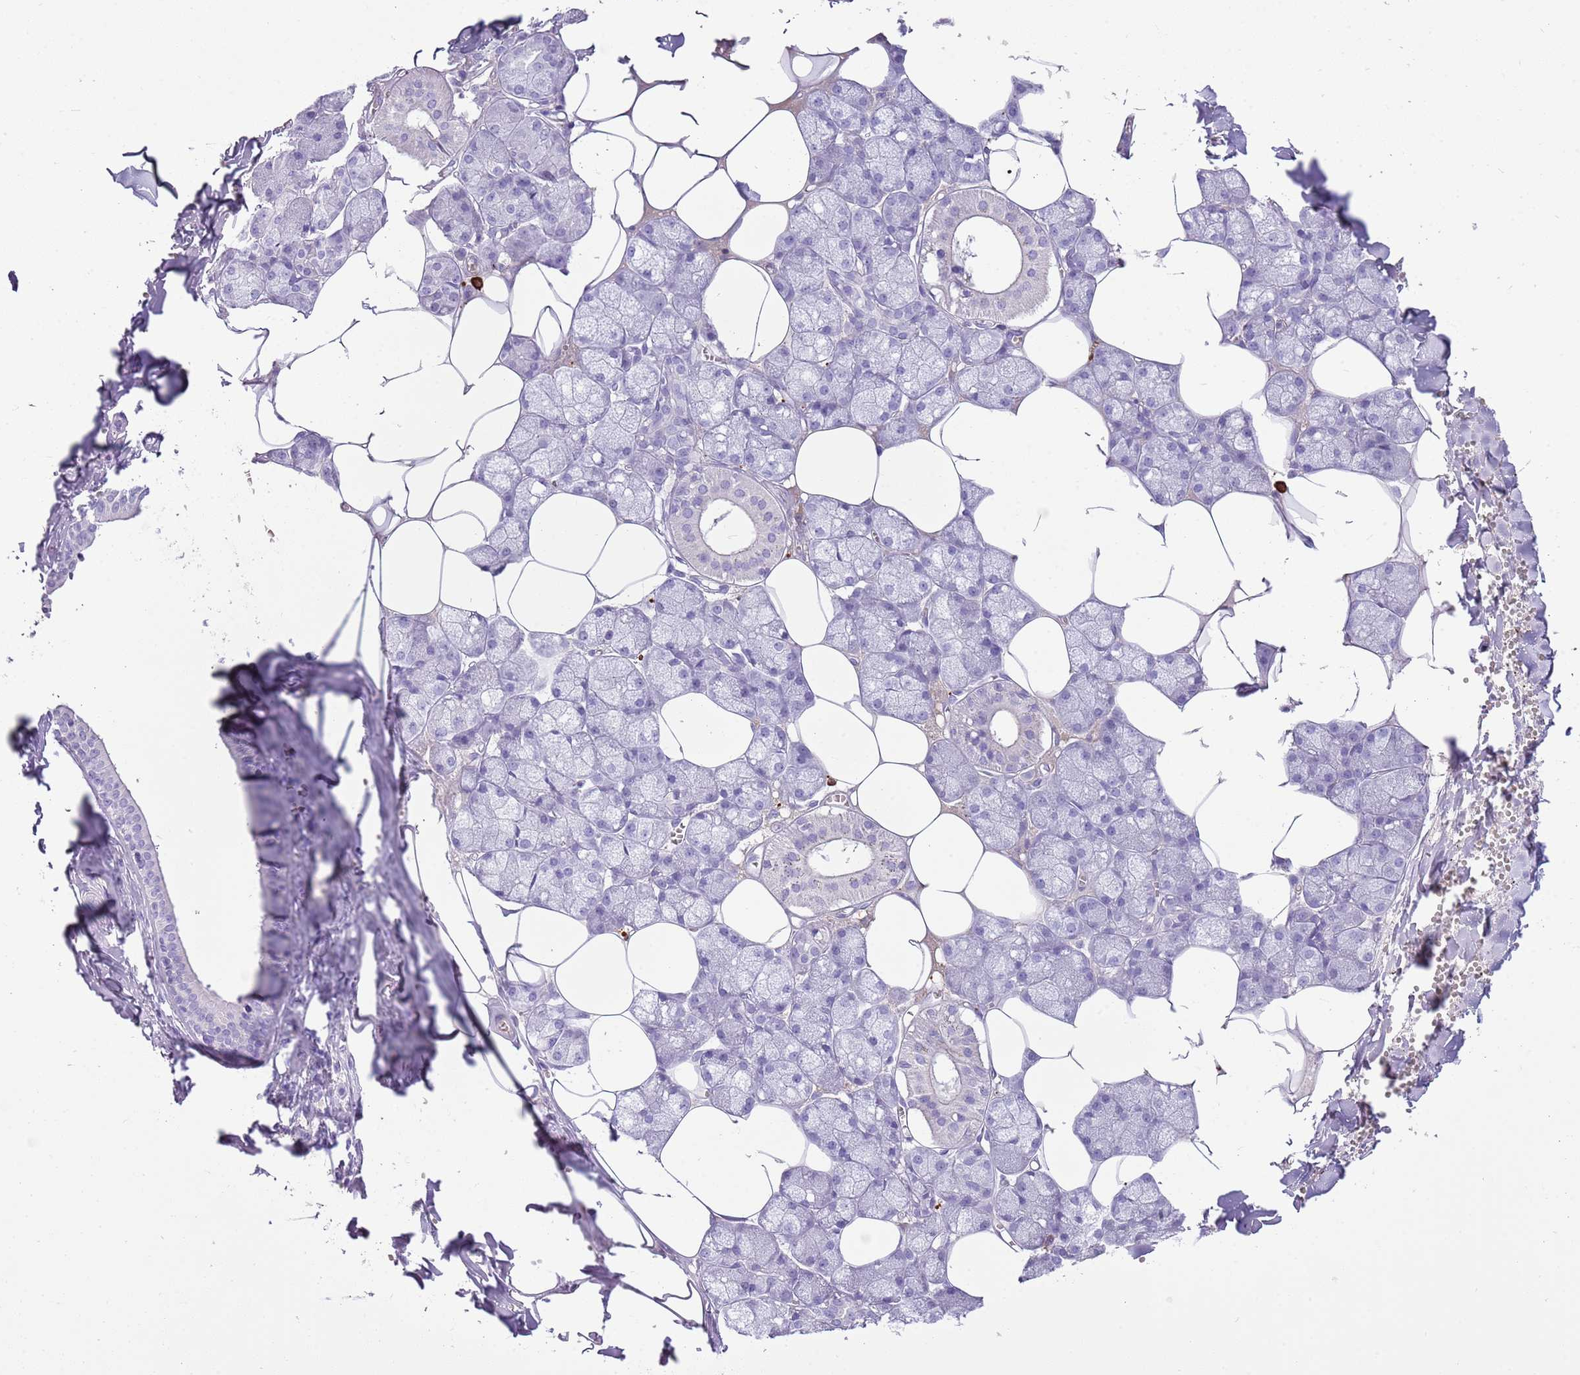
{"staining": {"intensity": "negative", "quantity": "none", "location": "none"}, "tissue": "salivary gland", "cell_type": "Glandular cells", "image_type": "normal", "snomed": [{"axis": "morphology", "description": "Normal tissue, NOS"}, {"axis": "topography", "description": "Salivary gland"}], "caption": "Image shows no significant protein positivity in glandular cells of benign salivary gland. (DAB (3,3'-diaminobenzidine) immunohistochemistry, high magnification).", "gene": "IGKV3", "patient": {"sex": "male", "age": 62}}